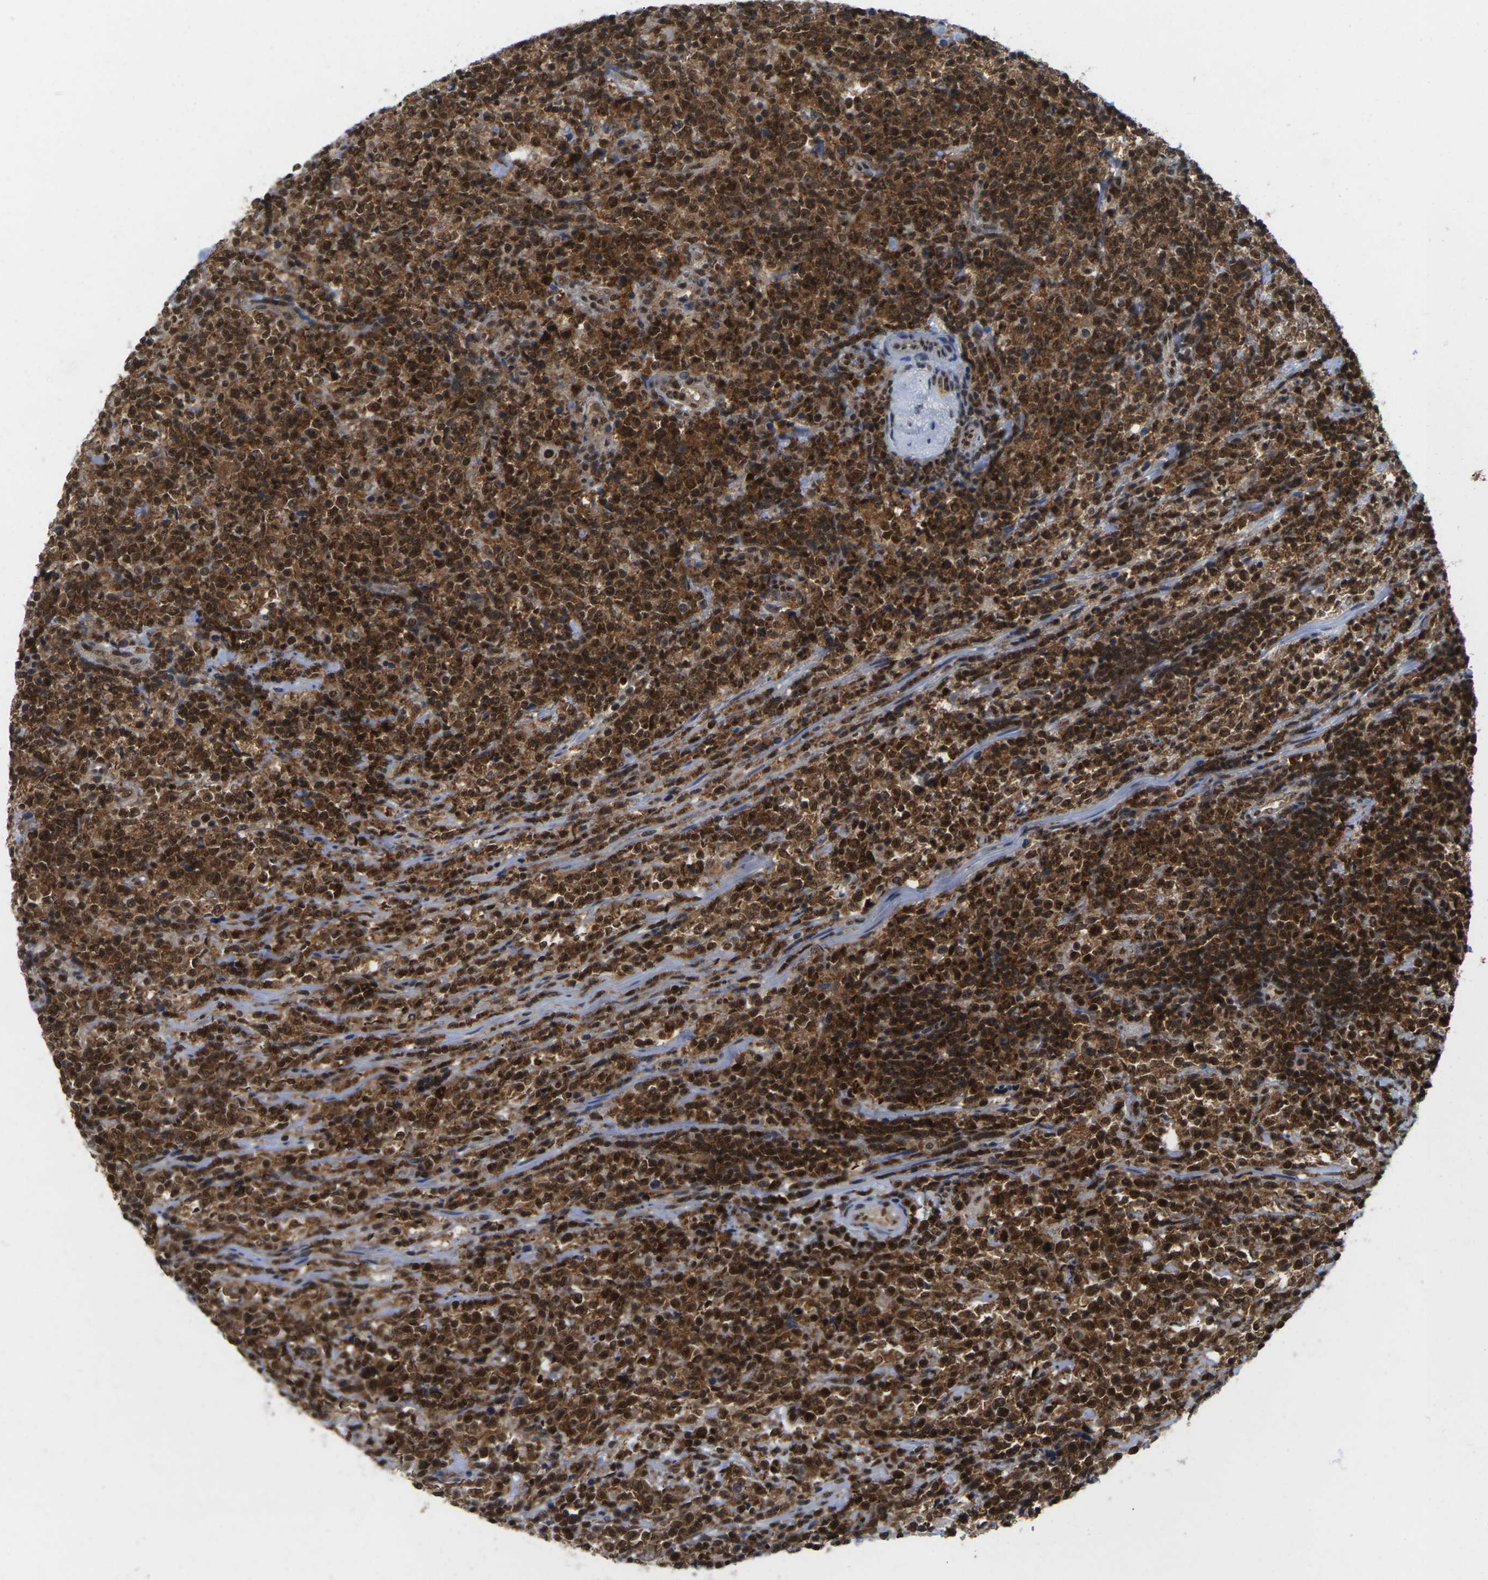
{"staining": {"intensity": "strong", "quantity": ">75%", "location": "cytoplasmic/membranous,nuclear"}, "tissue": "lymphoma", "cell_type": "Tumor cells", "image_type": "cancer", "snomed": [{"axis": "morphology", "description": "Malignant lymphoma, non-Hodgkin's type, High grade"}, {"axis": "topography", "description": "Soft tissue"}], "caption": "A micrograph showing strong cytoplasmic/membranous and nuclear positivity in about >75% of tumor cells in lymphoma, as visualized by brown immunohistochemical staining.", "gene": "MAGOH", "patient": {"sex": "male", "age": 18}}